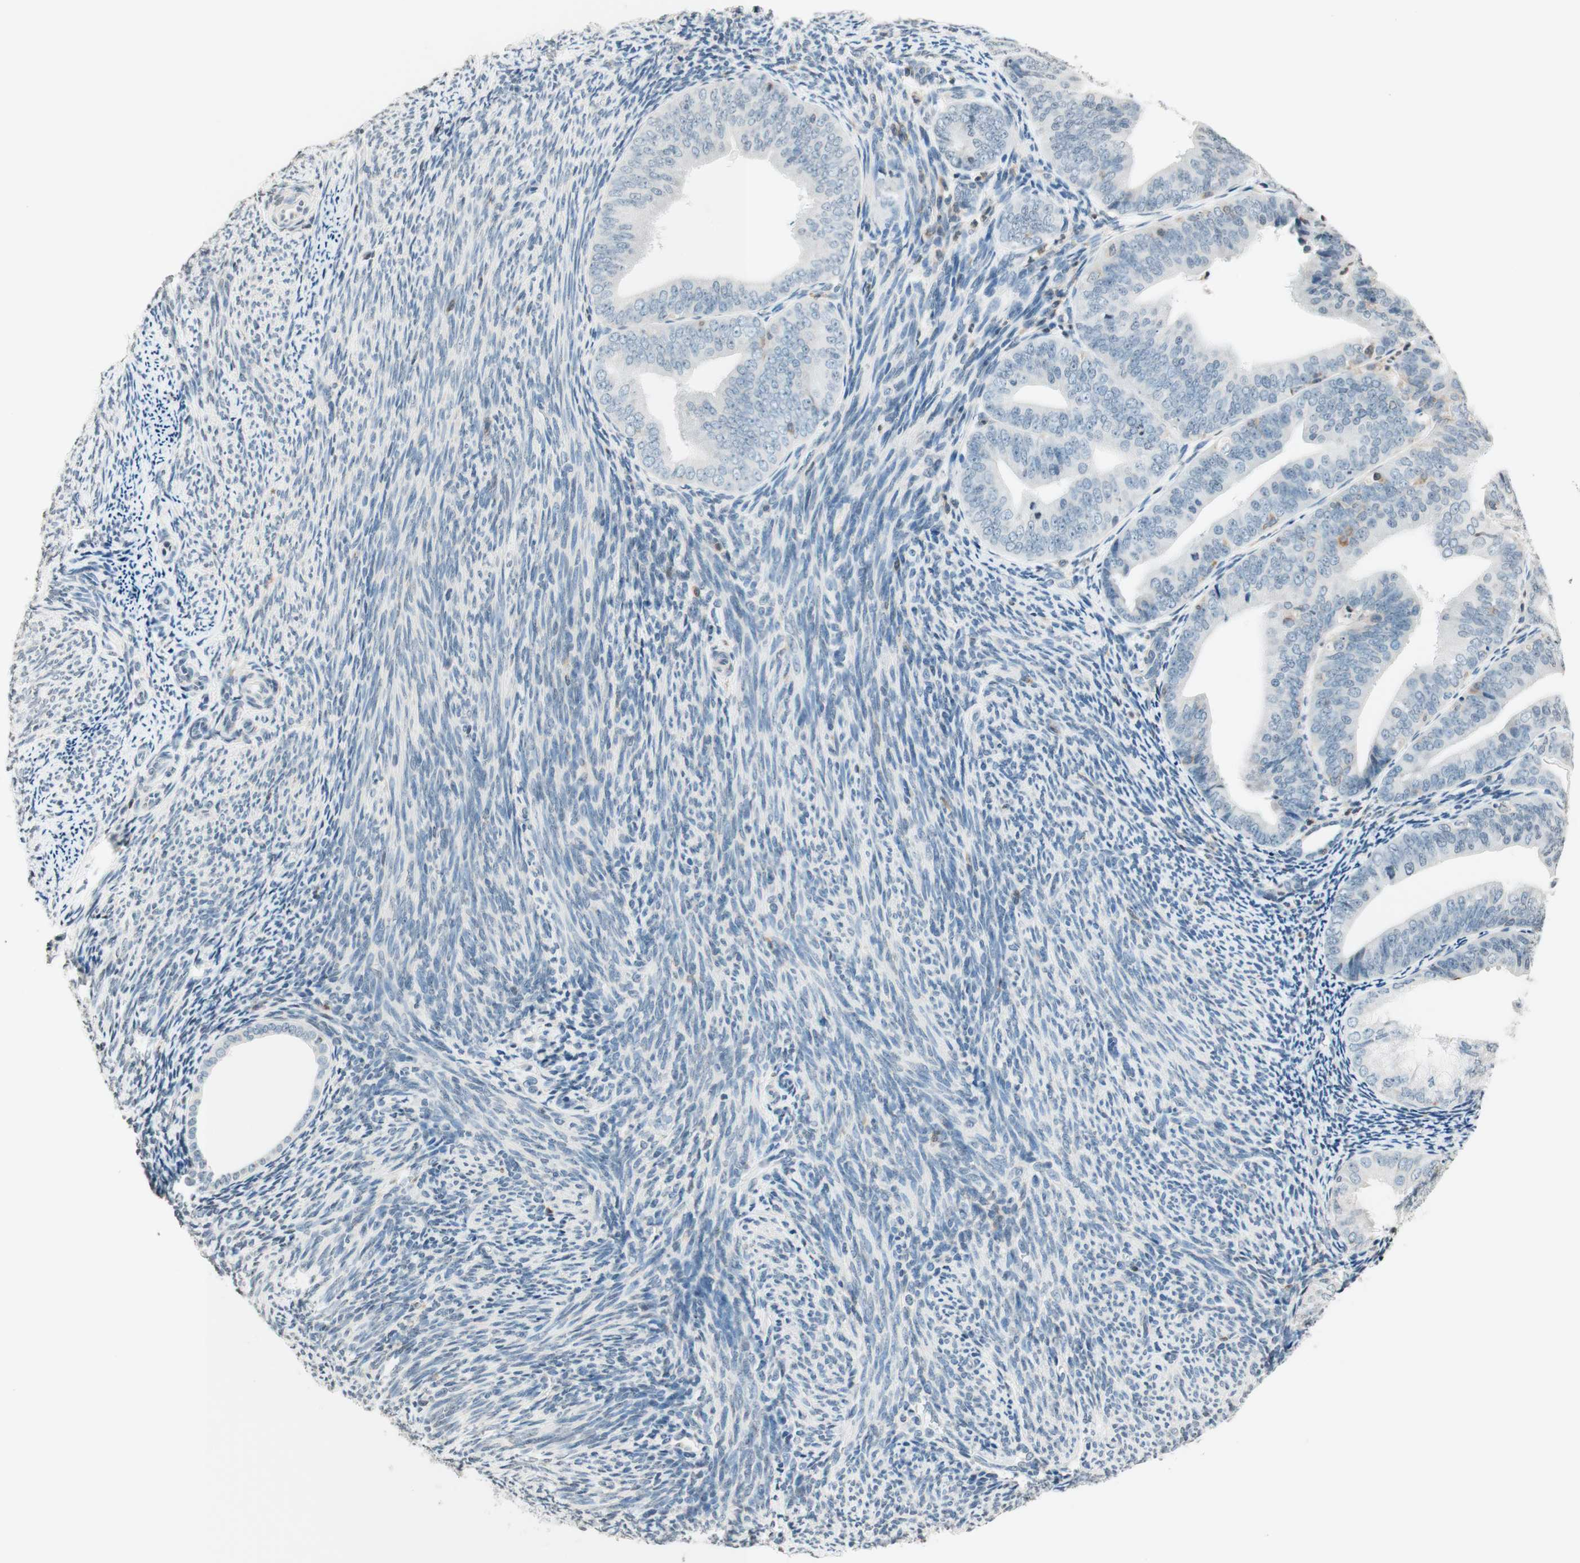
{"staining": {"intensity": "negative", "quantity": "none", "location": "none"}, "tissue": "endometrial cancer", "cell_type": "Tumor cells", "image_type": "cancer", "snomed": [{"axis": "morphology", "description": "Adenocarcinoma, NOS"}, {"axis": "topography", "description": "Endometrium"}], "caption": "This micrograph is of adenocarcinoma (endometrial) stained with immunohistochemistry to label a protein in brown with the nuclei are counter-stained blue. There is no expression in tumor cells.", "gene": "WIPF1", "patient": {"sex": "female", "age": 63}}